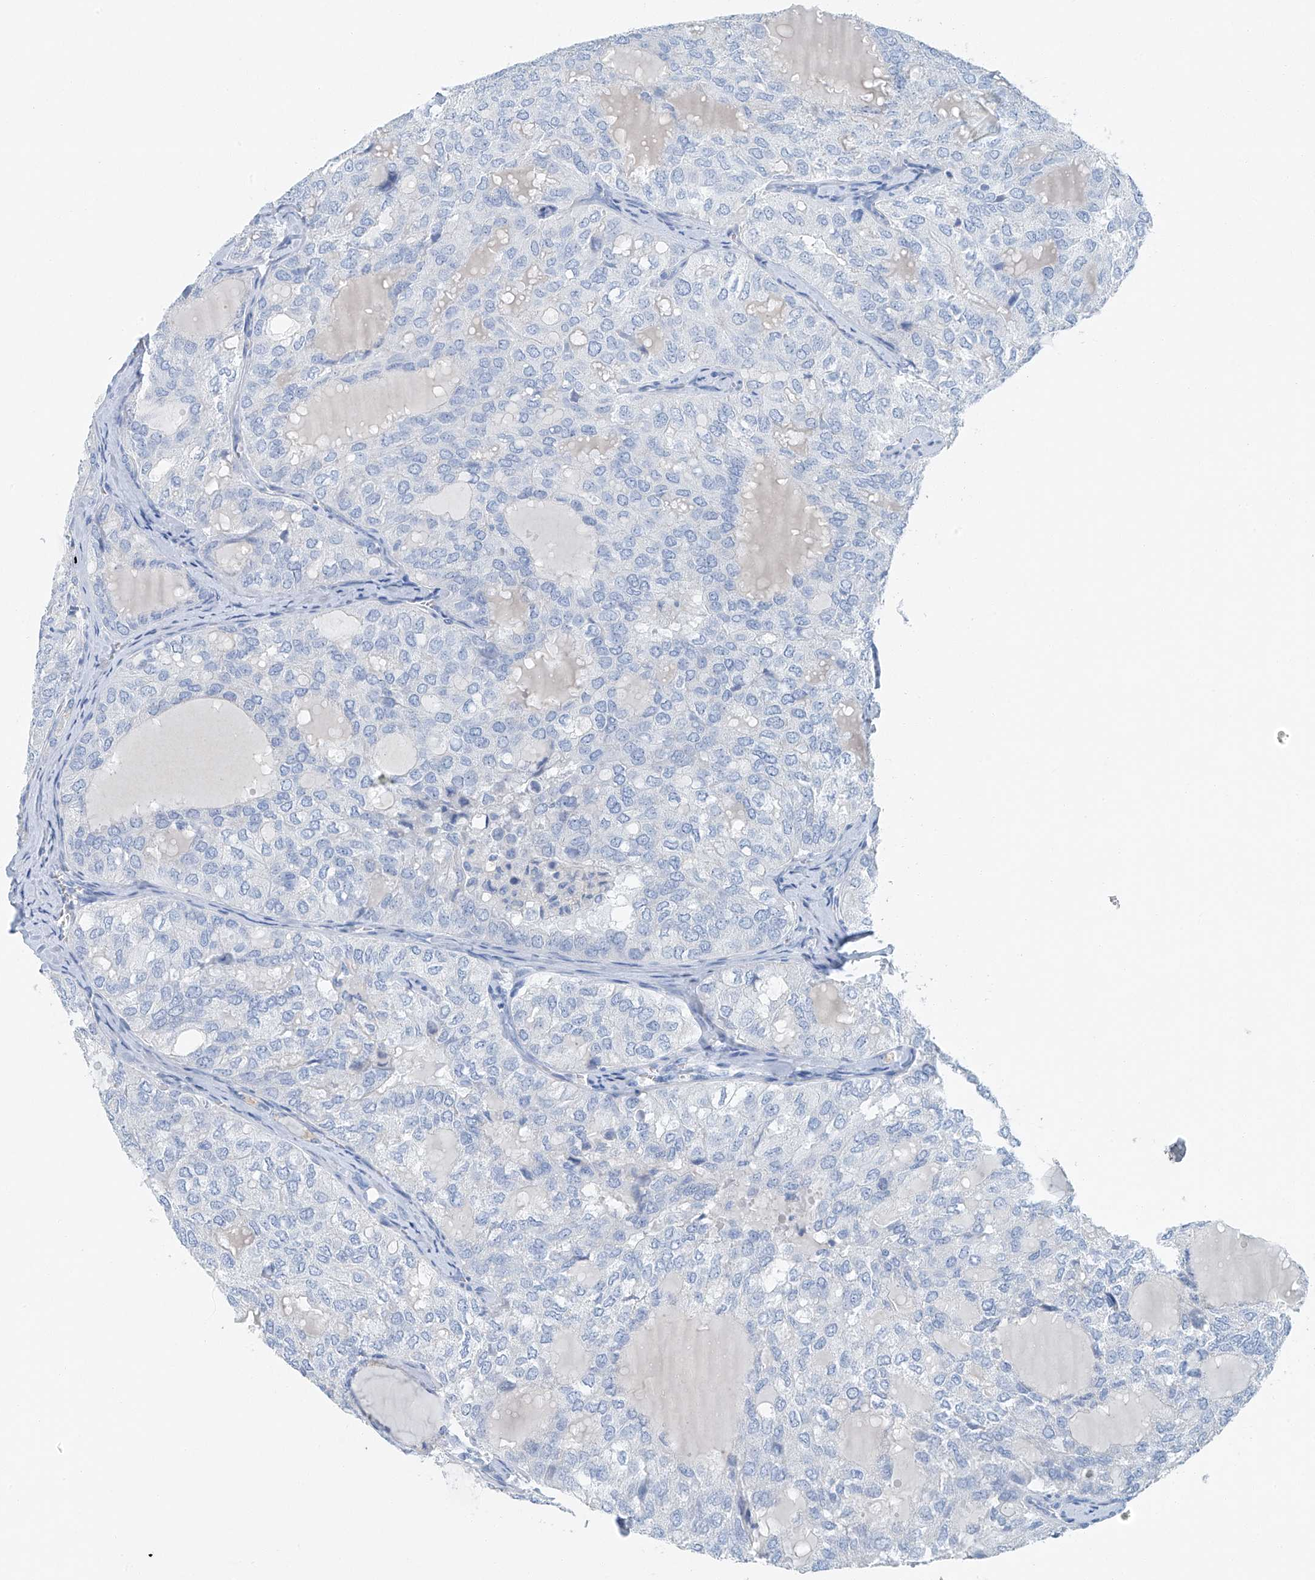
{"staining": {"intensity": "negative", "quantity": "none", "location": "none"}, "tissue": "thyroid cancer", "cell_type": "Tumor cells", "image_type": "cancer", "snomed": [{"axis": "morphology", "description": "Follicular adenoma carcinoma, NOS"}, {"axis": "topography", "description": "Thyroid gland"}], "caption": "Immunohistochemistry (IHC) of thyroid cancer (follicular adenoma carcinoma) reveals no staining in tumor cells.", "gene": "C1orf87", "patient": {"sex": "male", "age": 75}}